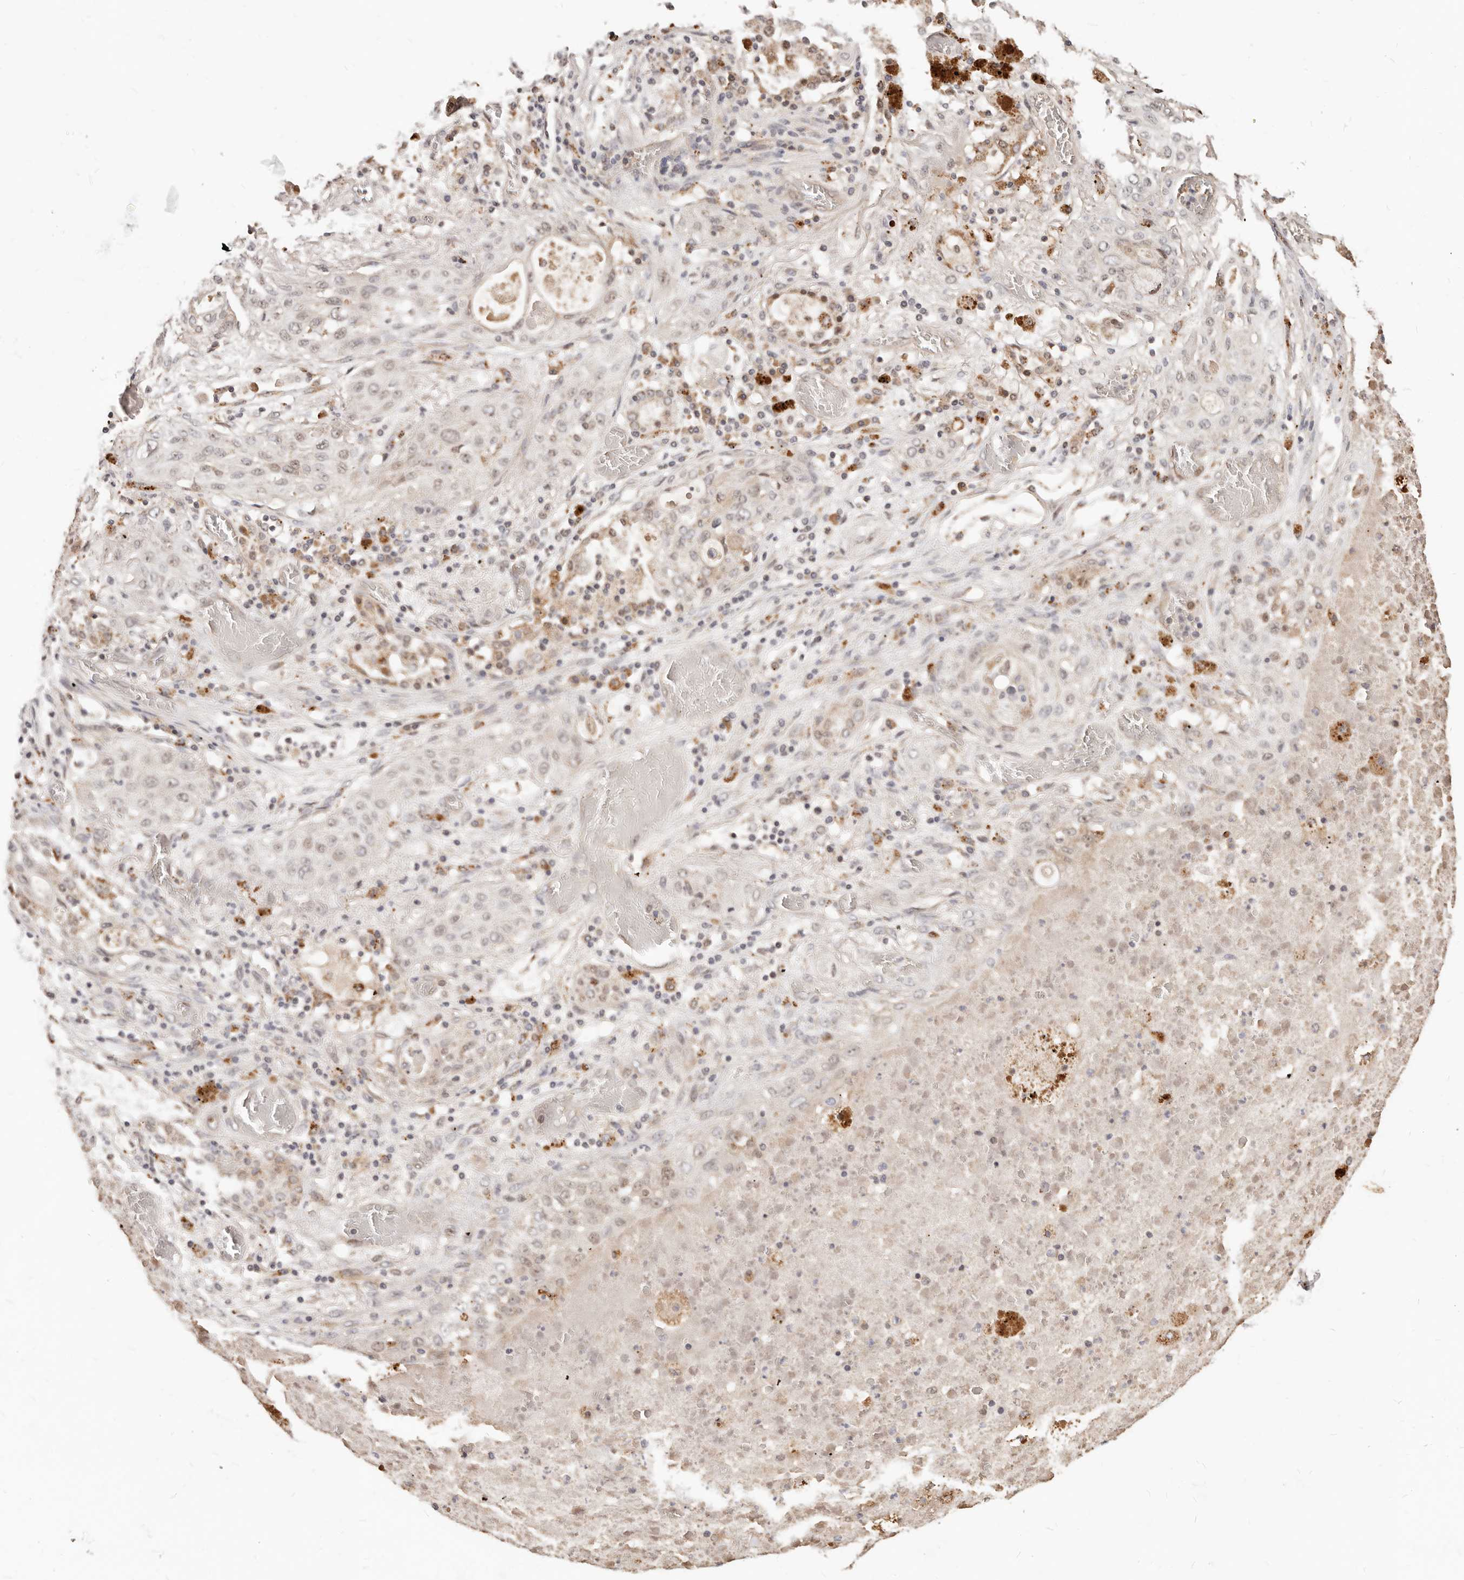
{"staining": {"intensity": "weak", "quantity": "<25%", "location": "nuclear"}, "tissue": "lung cancer", "cell_type": "Tumor cells", "image_type": "cancer", "snomed": [{"axis": "morphology", "description": "Squamous cell carcinoma, NOS"}, {"axis": "topography", "description": "Lung"}], "caption": "This is an IHC image of lung squamous cell carcinoma. There is no staining in tumor cells.", "gene": "ZRANB1", "patient": {"sex": "female", "age": 47}}